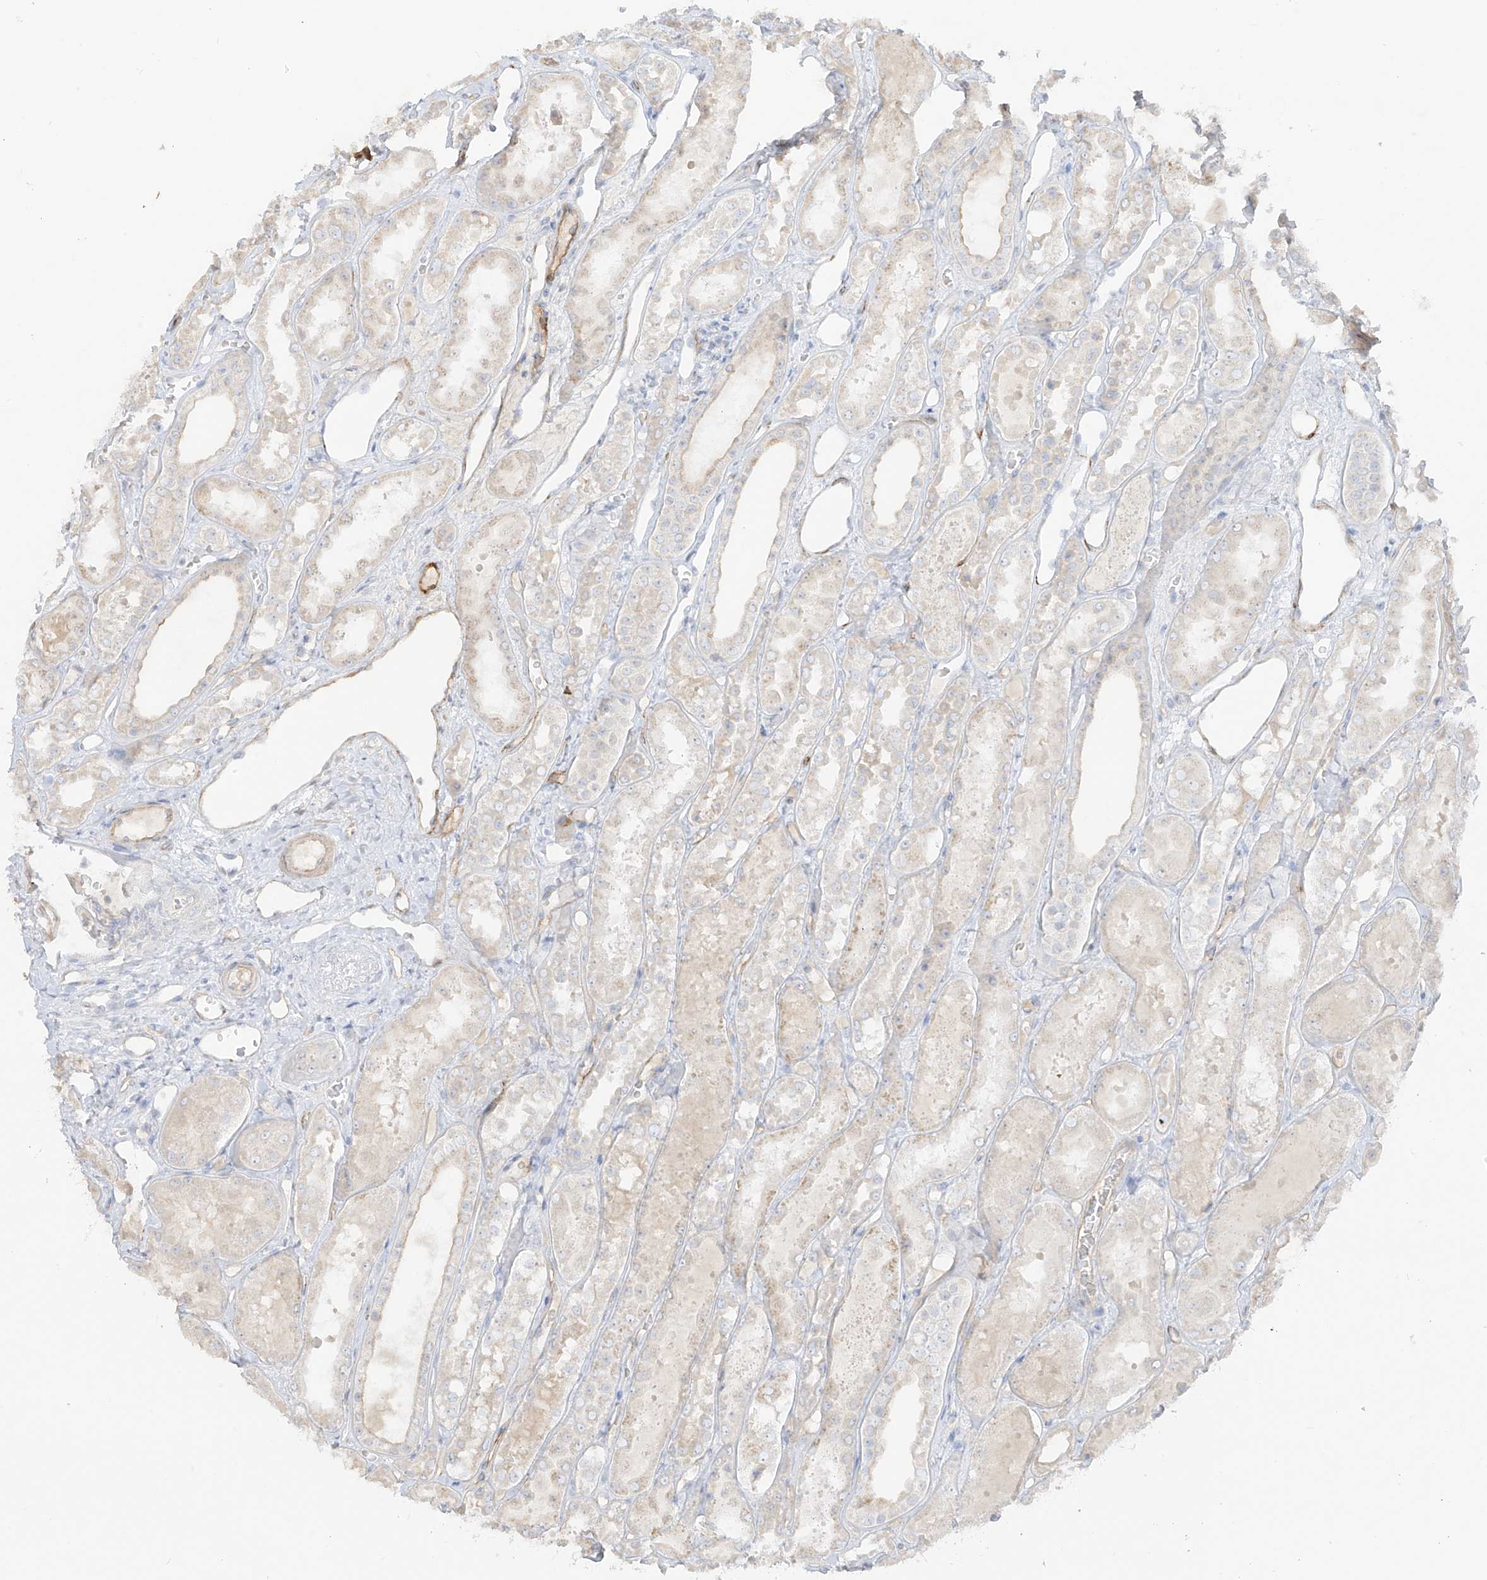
{"staining": {"intensity": "negative", "quantity": "none", "location": "none"}, "tissue": "kidney", "cell_type": "Cells in glomeruli", "image_type": "normal", "snomed": [{"axis": "morphology", "description": "Normal tissue, NOS"}, {"axis": "topography", "description": "Kidney"}], "caption": "Immunohistochemistry micrograph of normal kidney stained for a protein (brown), which exhibits no staining in cells in glomeruli.", "gene": "C11orf87", "patient": {"sex": "male", "age": 16}}